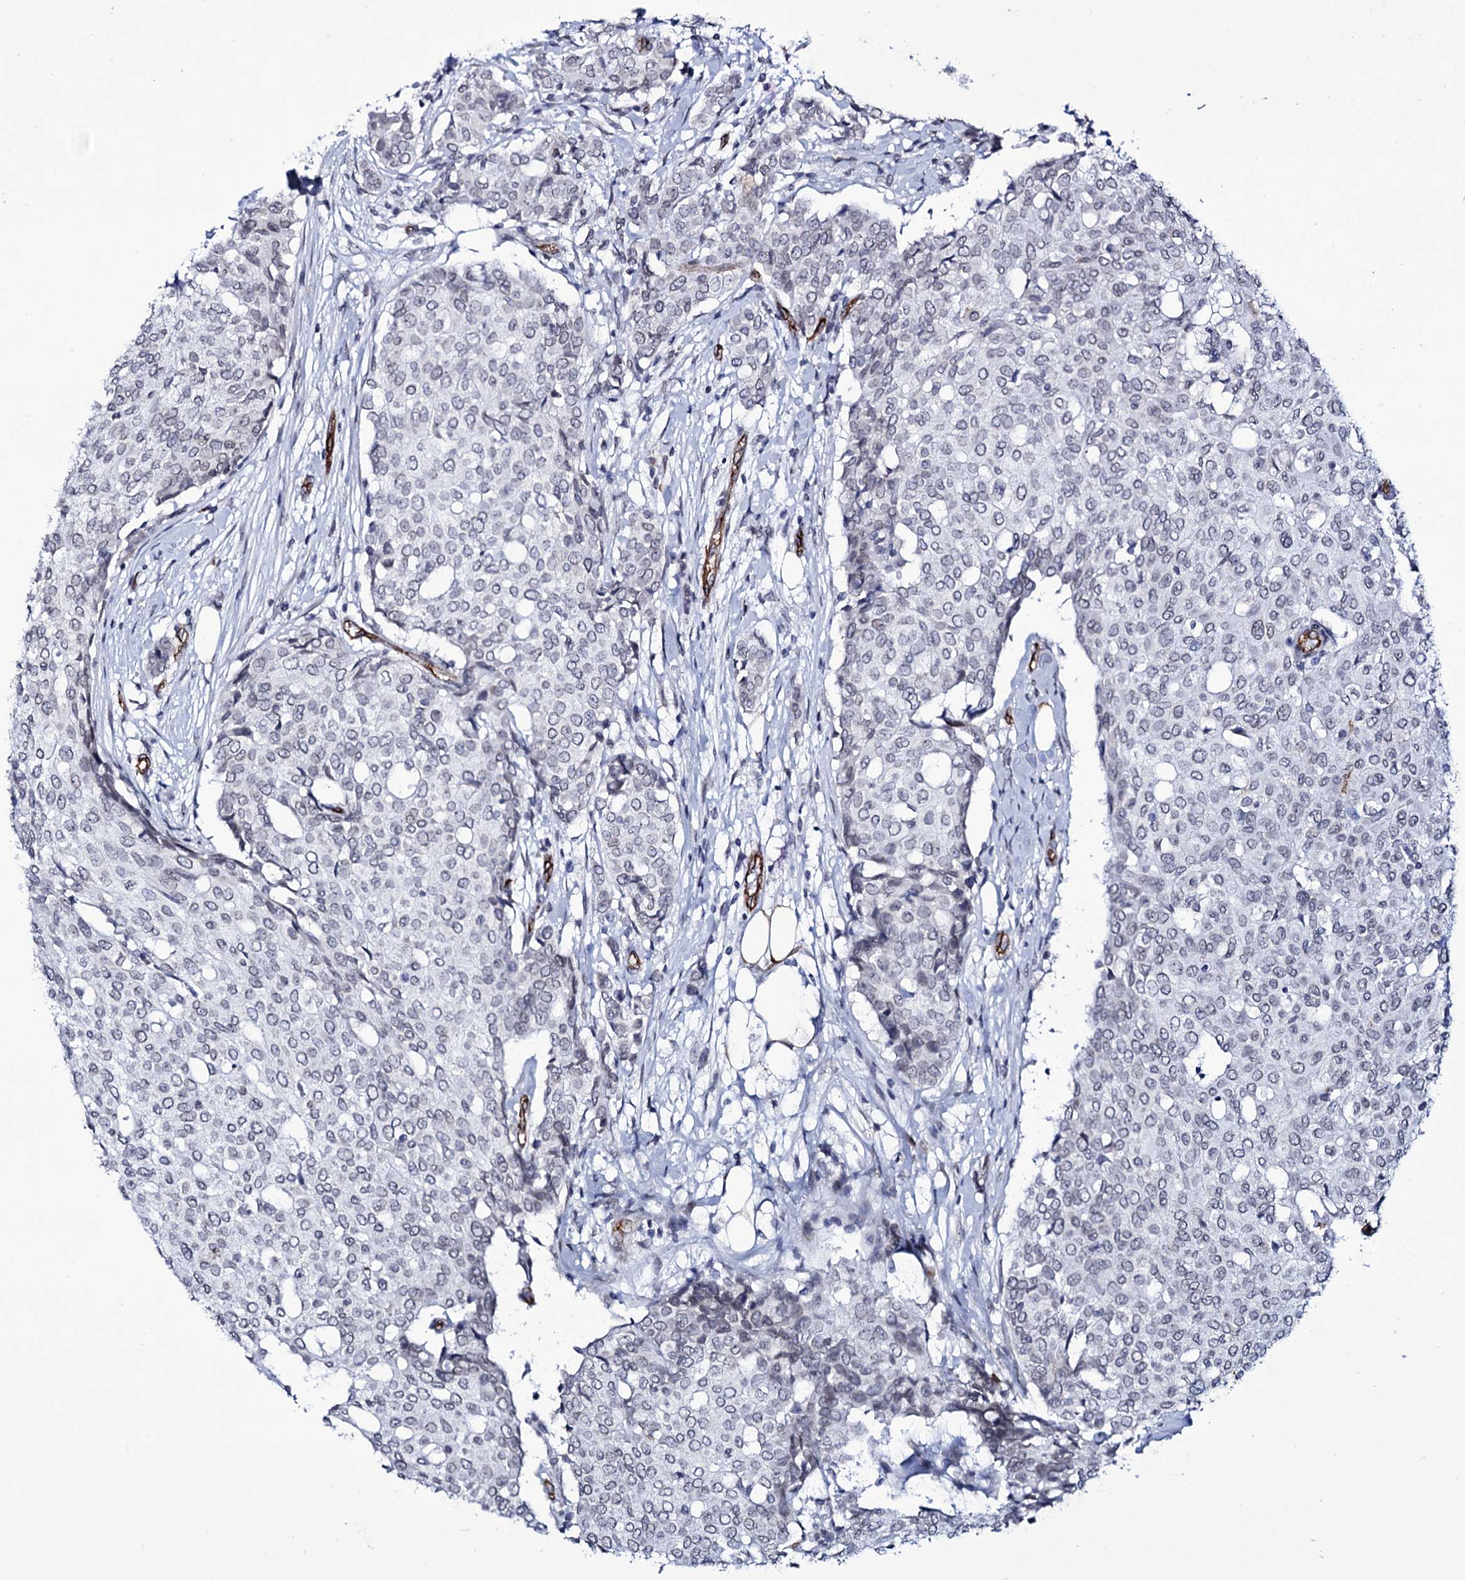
{"staining": {"intensity": "negative", "quantity": "none", "location": "none"}, "tissue": "breast cancer", "cell_type": "Tumor cells", "image_type": "cancer", "snomed": [{"axis": "morphology", "description": "Lobular carcinoma"}, {"axis": "topography", "description": "Breast"}], "caption": "Human breast lobular carcinoma stained for a protein using immunohistochemistry (IHC) exhibits no expression in tumor cells.", "gene": "ZC3H12C", "patient": {"sex": "female", "age": 51}}